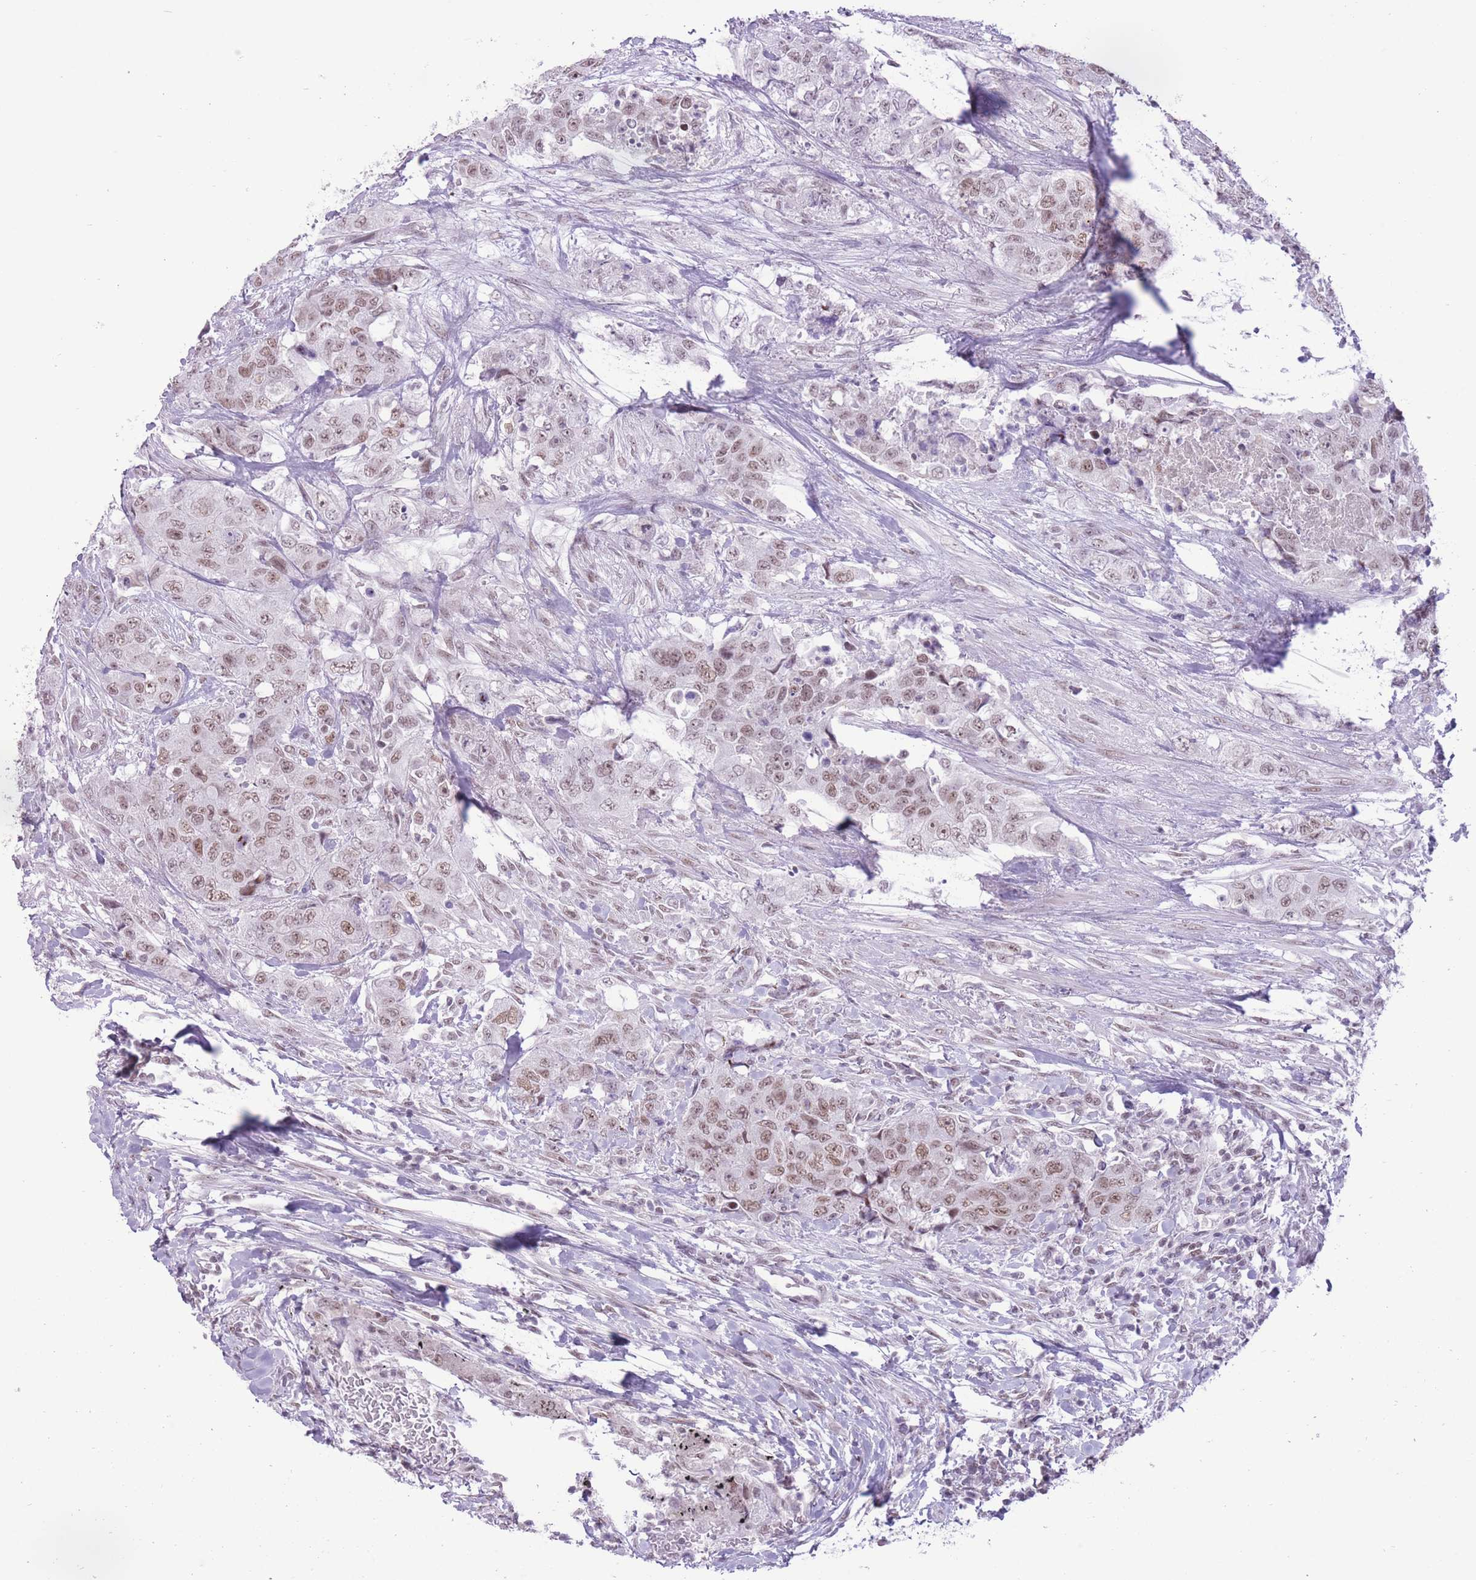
{"staining": {"intensity": "moderate", "quantity": ">75%", "location": "nuclear"}, "tissue": "urothelial cancer", "cell_type": "Tumor cells", "image_type": "cancer", "snomed": [{"axis": "morphology", "description": "Urothelial carcinoma, High grade"}, {"axis": "topography", "description": "Urinary bladder"}], "caption": "Immunohistochemical staining of human high-grade urothelial carcinoma shows moderate nuclear protein staining in about >75% of tumor cells.", "gene": "ZBED5", "patient": {"sex": "female", "age": 78}}